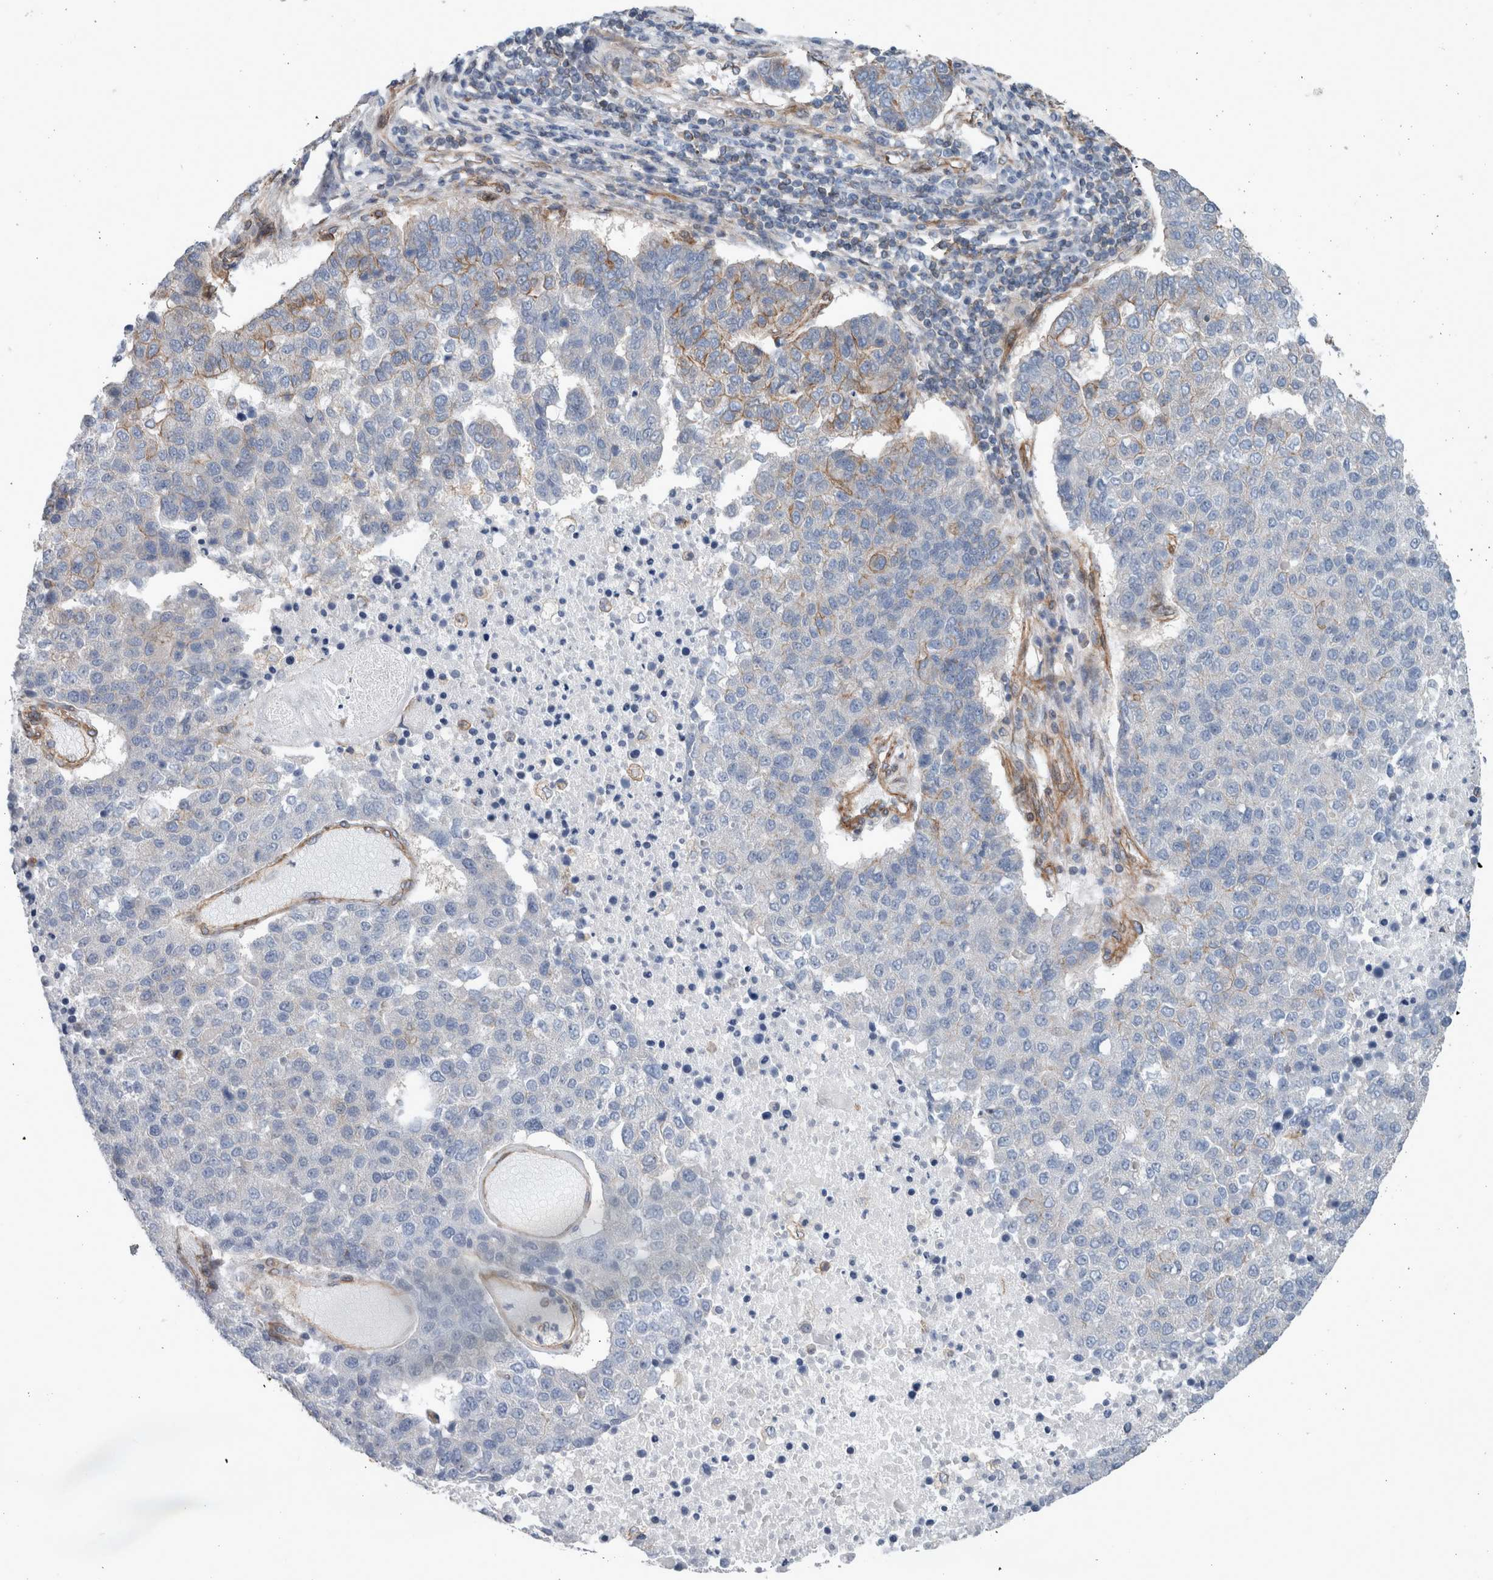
{"staining": {"intensity": "weak", "quantity": "<25%", "location": "cytoplasmic/membranous"}, "tissue": "pancreatic cancer", "cell_type": "Tumor cells", "image_type": "cancer", "snomed": [{"axis": "morphology", "description": "Adenocarcinoma, NOS"}, {"axis": "topography", "description": "Pancreas"}], "caption": "The micrograph exhibits no significant staining in tumor cells of pancreatic adenocarcinoma.", "gene": "PLEC", "patient": {"sex": "female", "age": 61}}